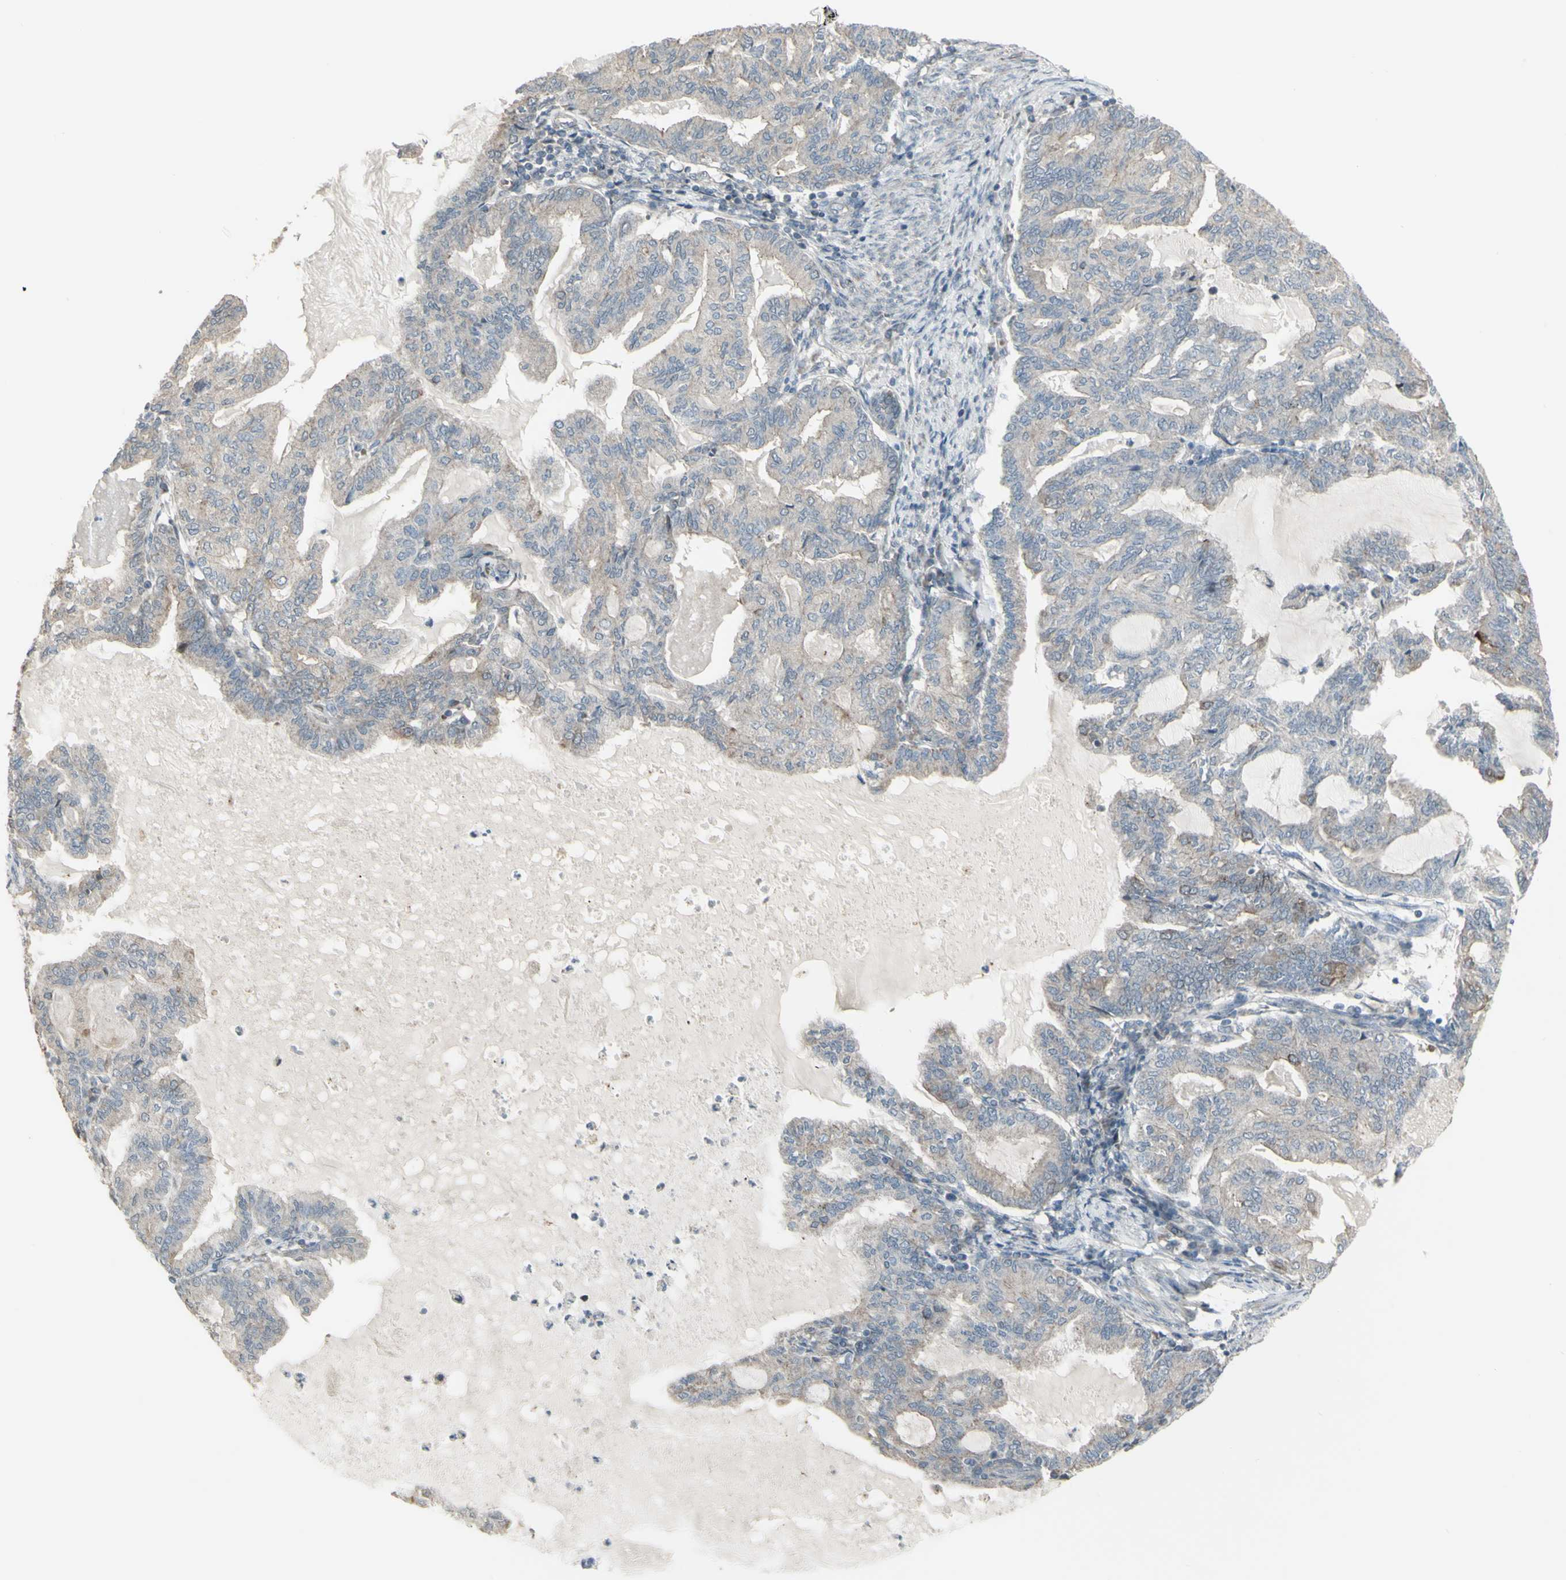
{"staining": {"intensity": "weak", "quantity": ">75%", "location": "cytoplasmic/membranous"}, "tissue": "endometrial cancer", "cell_type": "Tumor cells", "image_type": "cancer", "snomed": [{"axis": "morphology", "description": "Adenocarcinoma, NOS"}, {"axis": "topography", "description": "Endometrium"}], "caption": "This is an image of immunohistochemistry staining of endometrial adenocarcinoma, which shows weak expression in the cytoplasmic/membranous of tumor cells.", "gene": "GRAMD1B", "patient": {"sex": "female", "age": 86}}